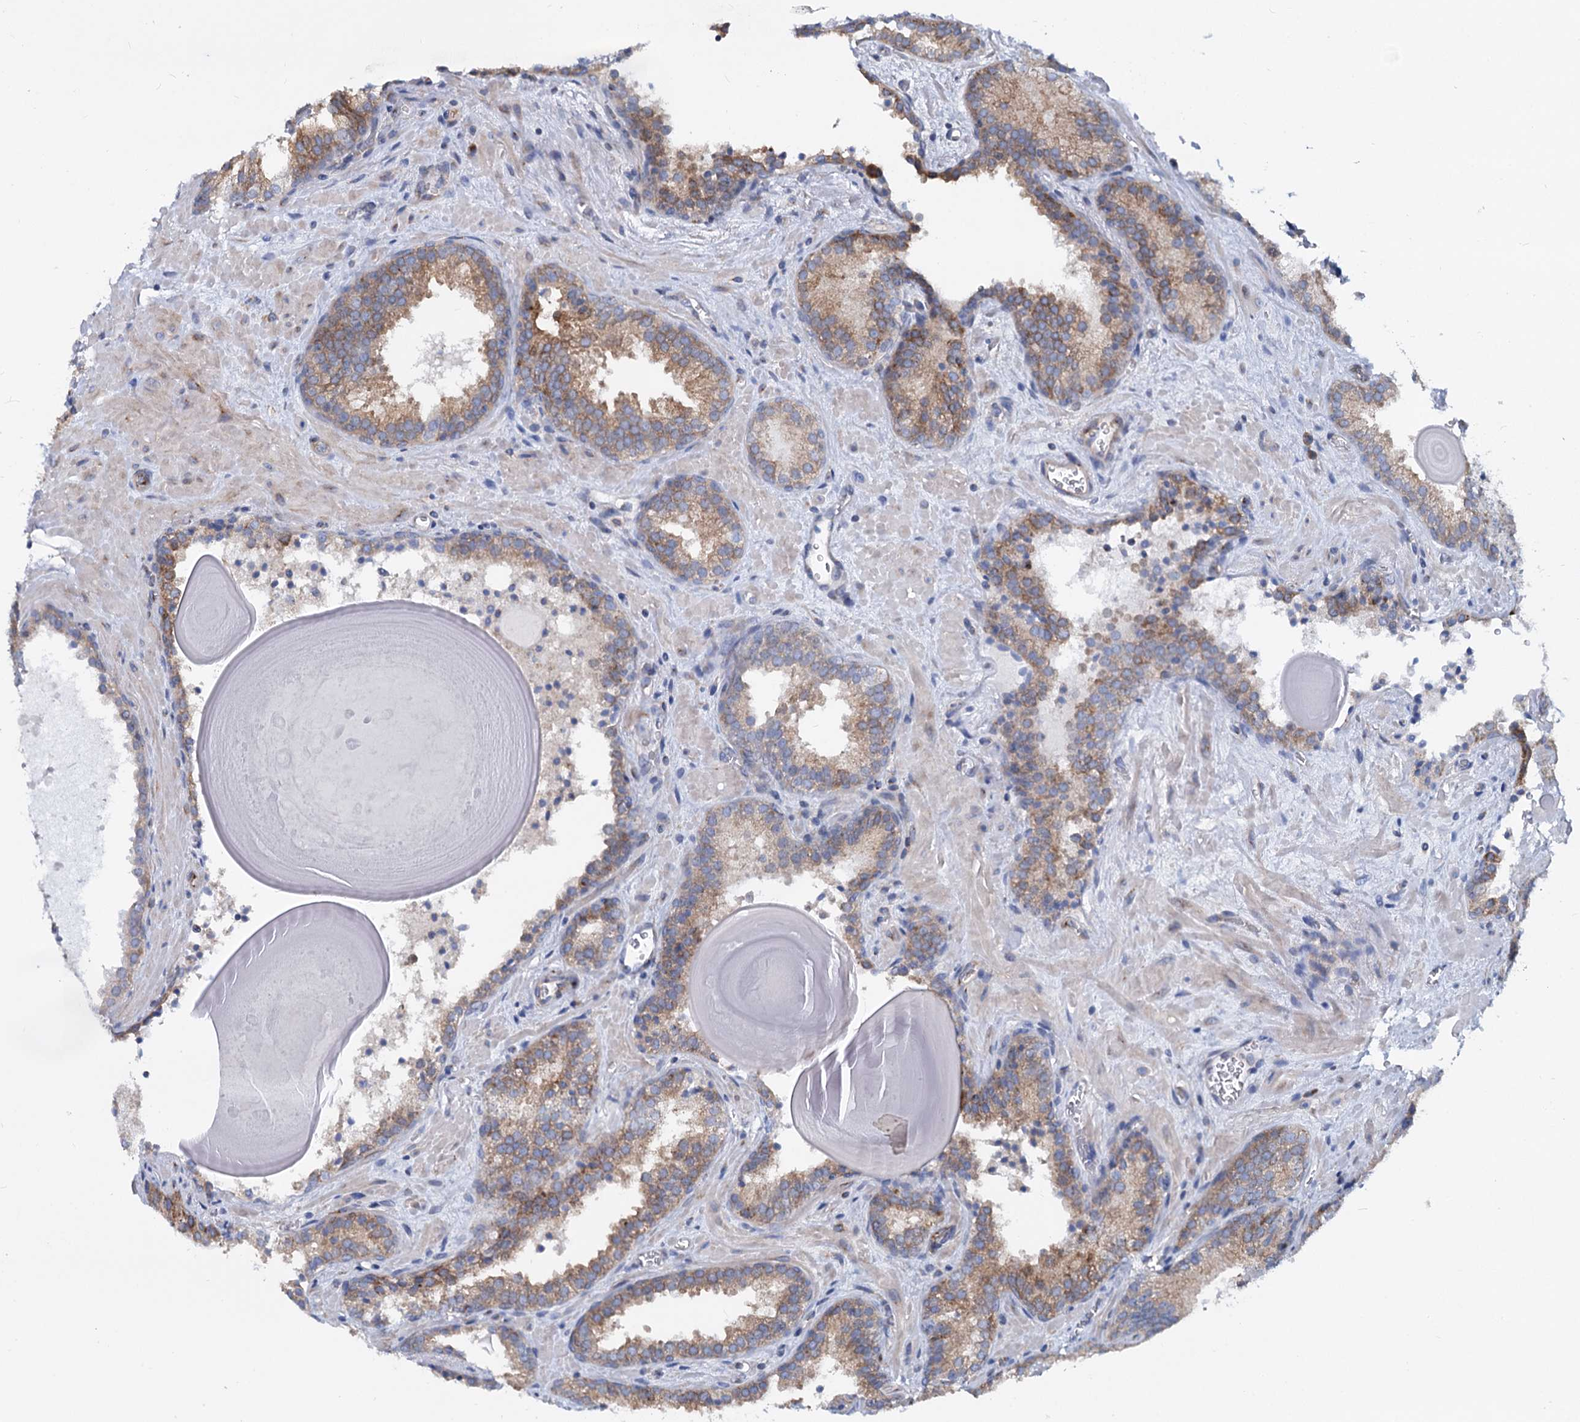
{"staining": {"intensity": "moderate", "quantity": ">75%", "location": "cytoplasmic/membranous"}, "tissue": "prostate cancer", "cell_type": "Tumor cells", "image_type": "cancer", "snomed": [{"axis": "morphology", "description": "Adenocarcinoma, High grade"}, {"axis": "topography", "description": "Prostate"}], "caption": "A brown stain shows moderate cytoplasmic/membranous staining of a protein in high-grade adenocarcinoma (prostate) tumor cells.", "gene": "PSEN1", "patient": {"sex": "male", "age": 66}}